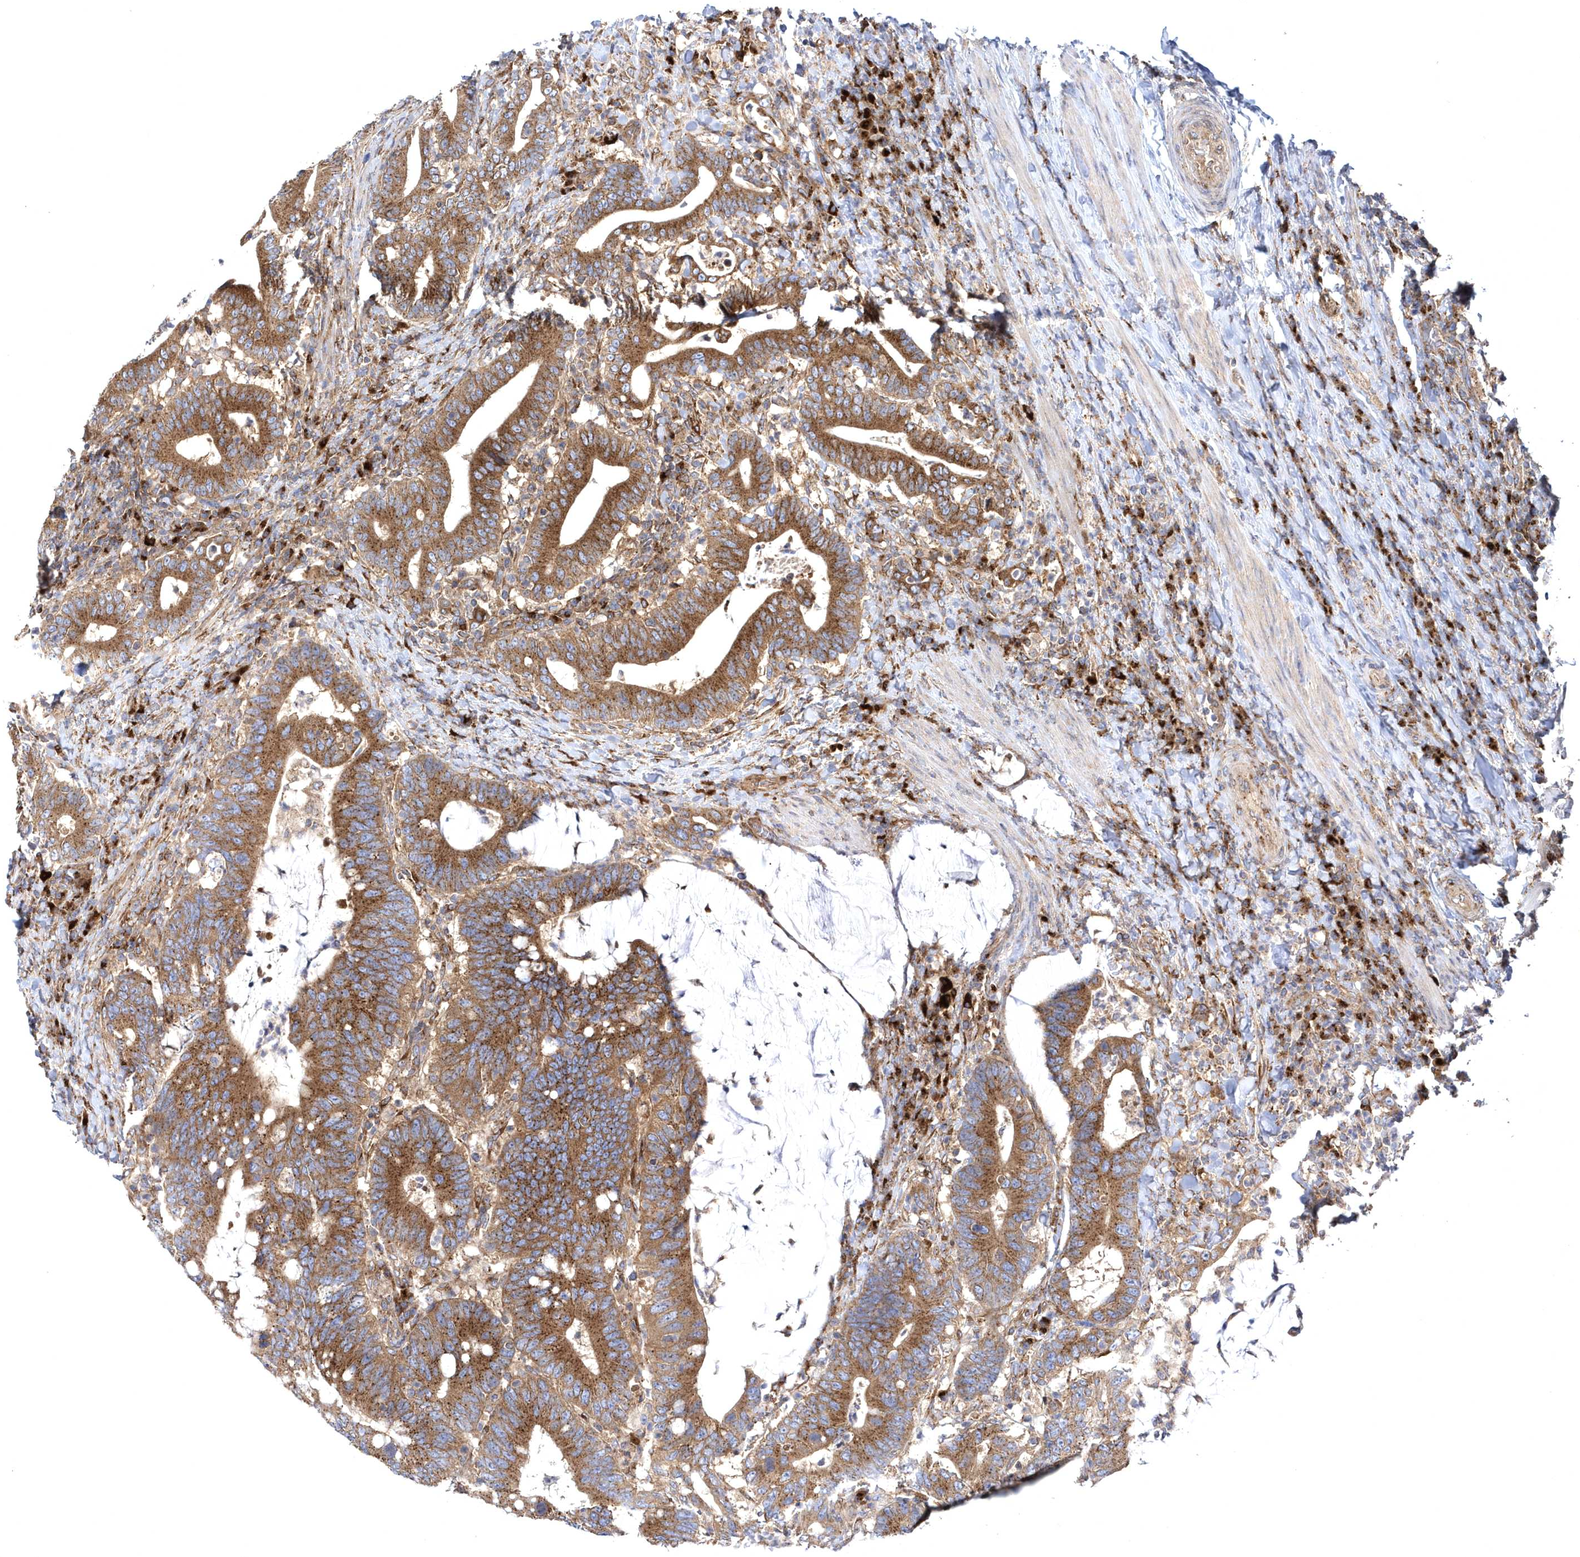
{"staining": {"intensity": "moderate", "quantity": ">75%", "location": "cytoplasmic/membranous"}, "tissue": "colorectal cancer", "cell_type": "Tumor cells", "image_type": "cancer", "snomed": [{"axis": "morphology", "description": "Adenocarcinoma, NOS"}, {"axis": "topography", "description": "Colon"}], "caption": "IHC histopathology image of human colorectal adenocarcinoma stained for a protein (brown), which reveals medium levels of moderate cytoplasmic/membranous expression in about >75% of tumor cells.", "gene": "COPB2", "patient": {"sex": "female", "age": 66}}